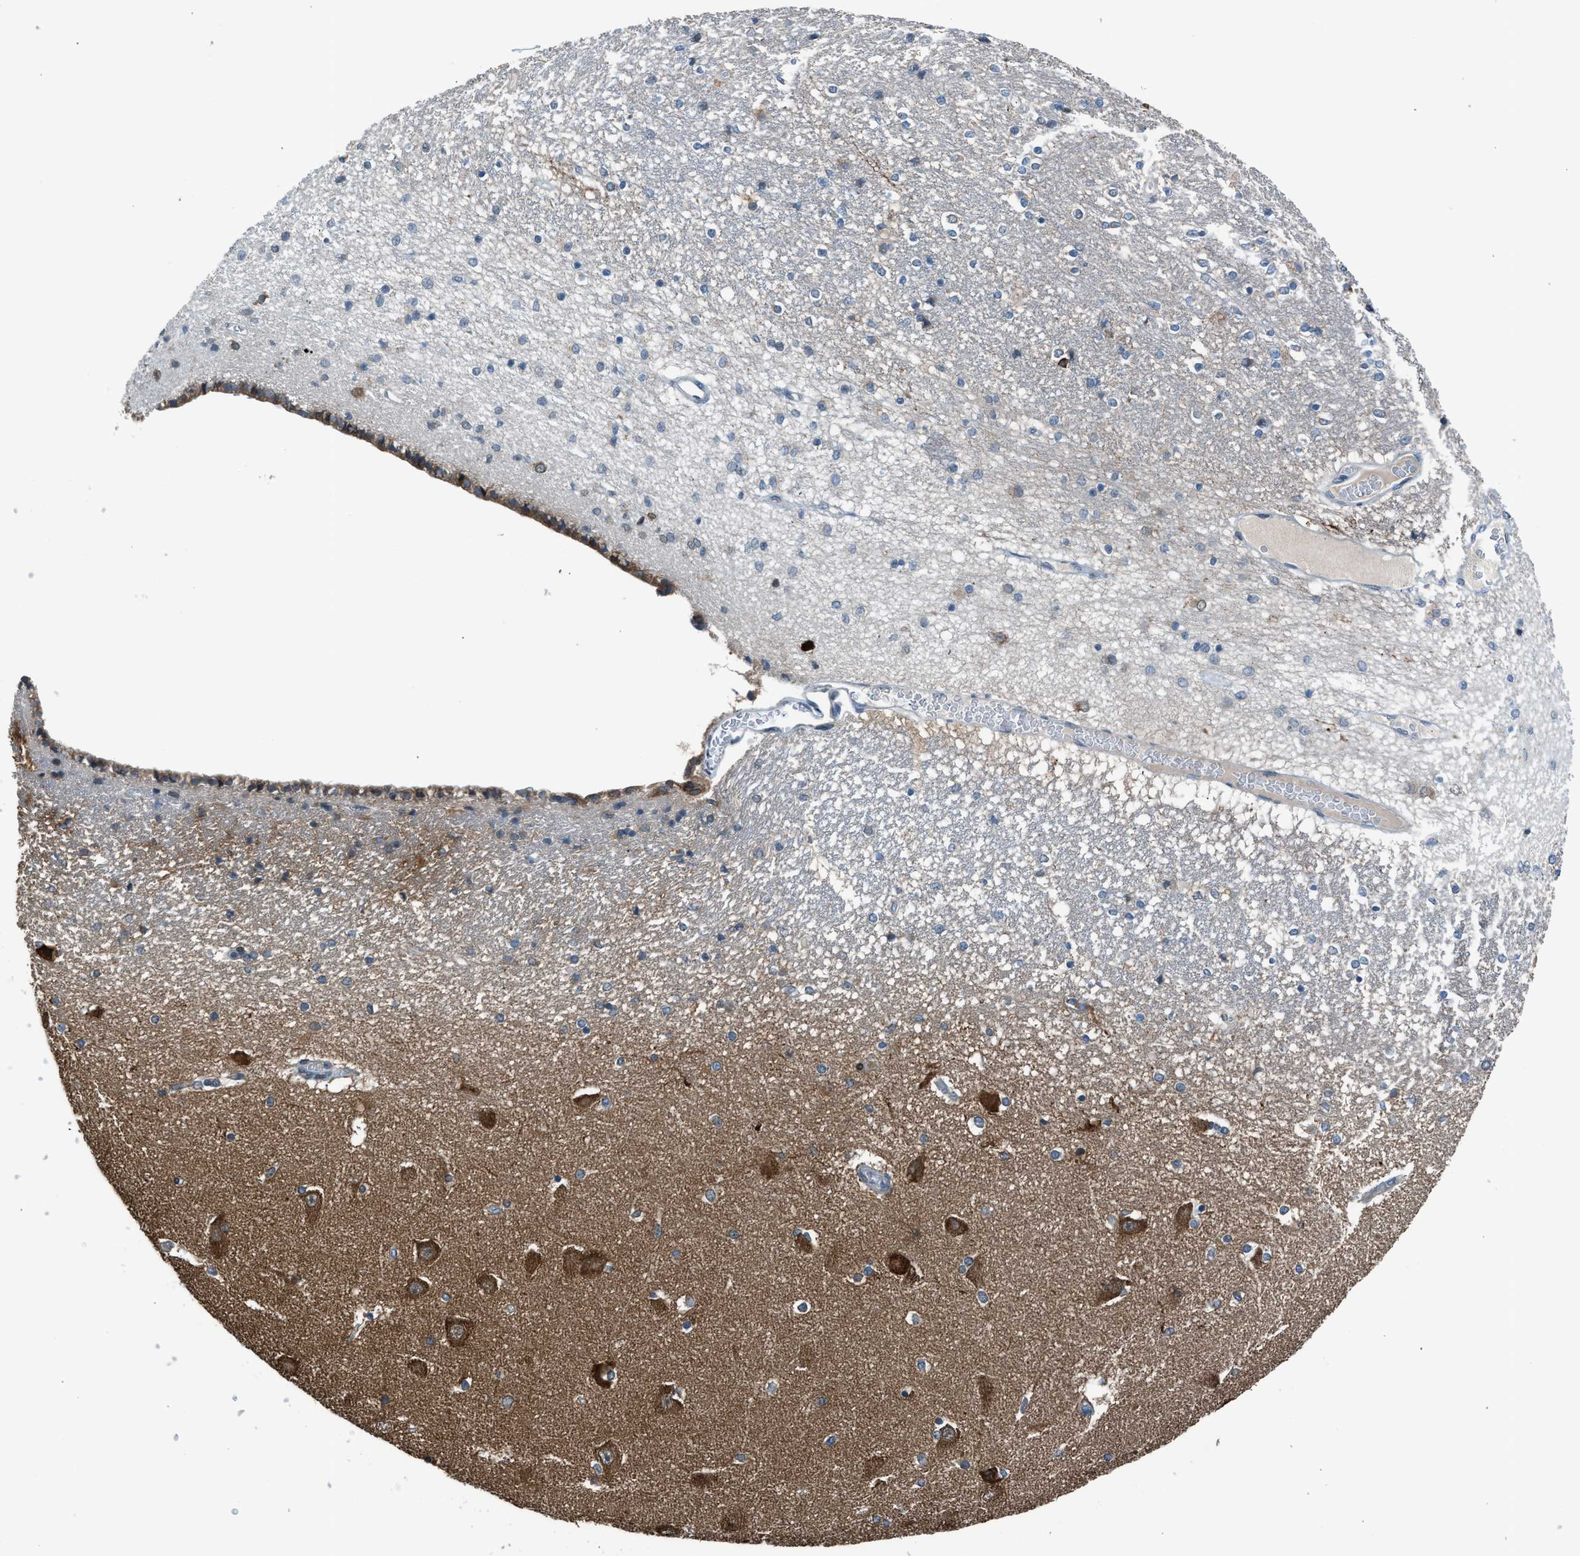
{"staining": {"intensity": "moderate", "quantity": "<25%", "location": "cytoplasmic/membranous"}, "tissue": "hippocampus", "cell_type": "Glial cells", "image_type": "normal", "snomed": [{"axis": "morphology", "description": "Normal tissue, NOS"}, {"axis": "topography", "description": "Hippocampus"}], "caption": "High-power microscopy captured an immunohistochemistry (IHC) histopathology image of unremarkable hippocampus, revealing moderate cytoplasmic/membranous expression in approximately <25% of glial cells.", "gene": "RNF41", "patient": {"sex": "female", "age": 54}}